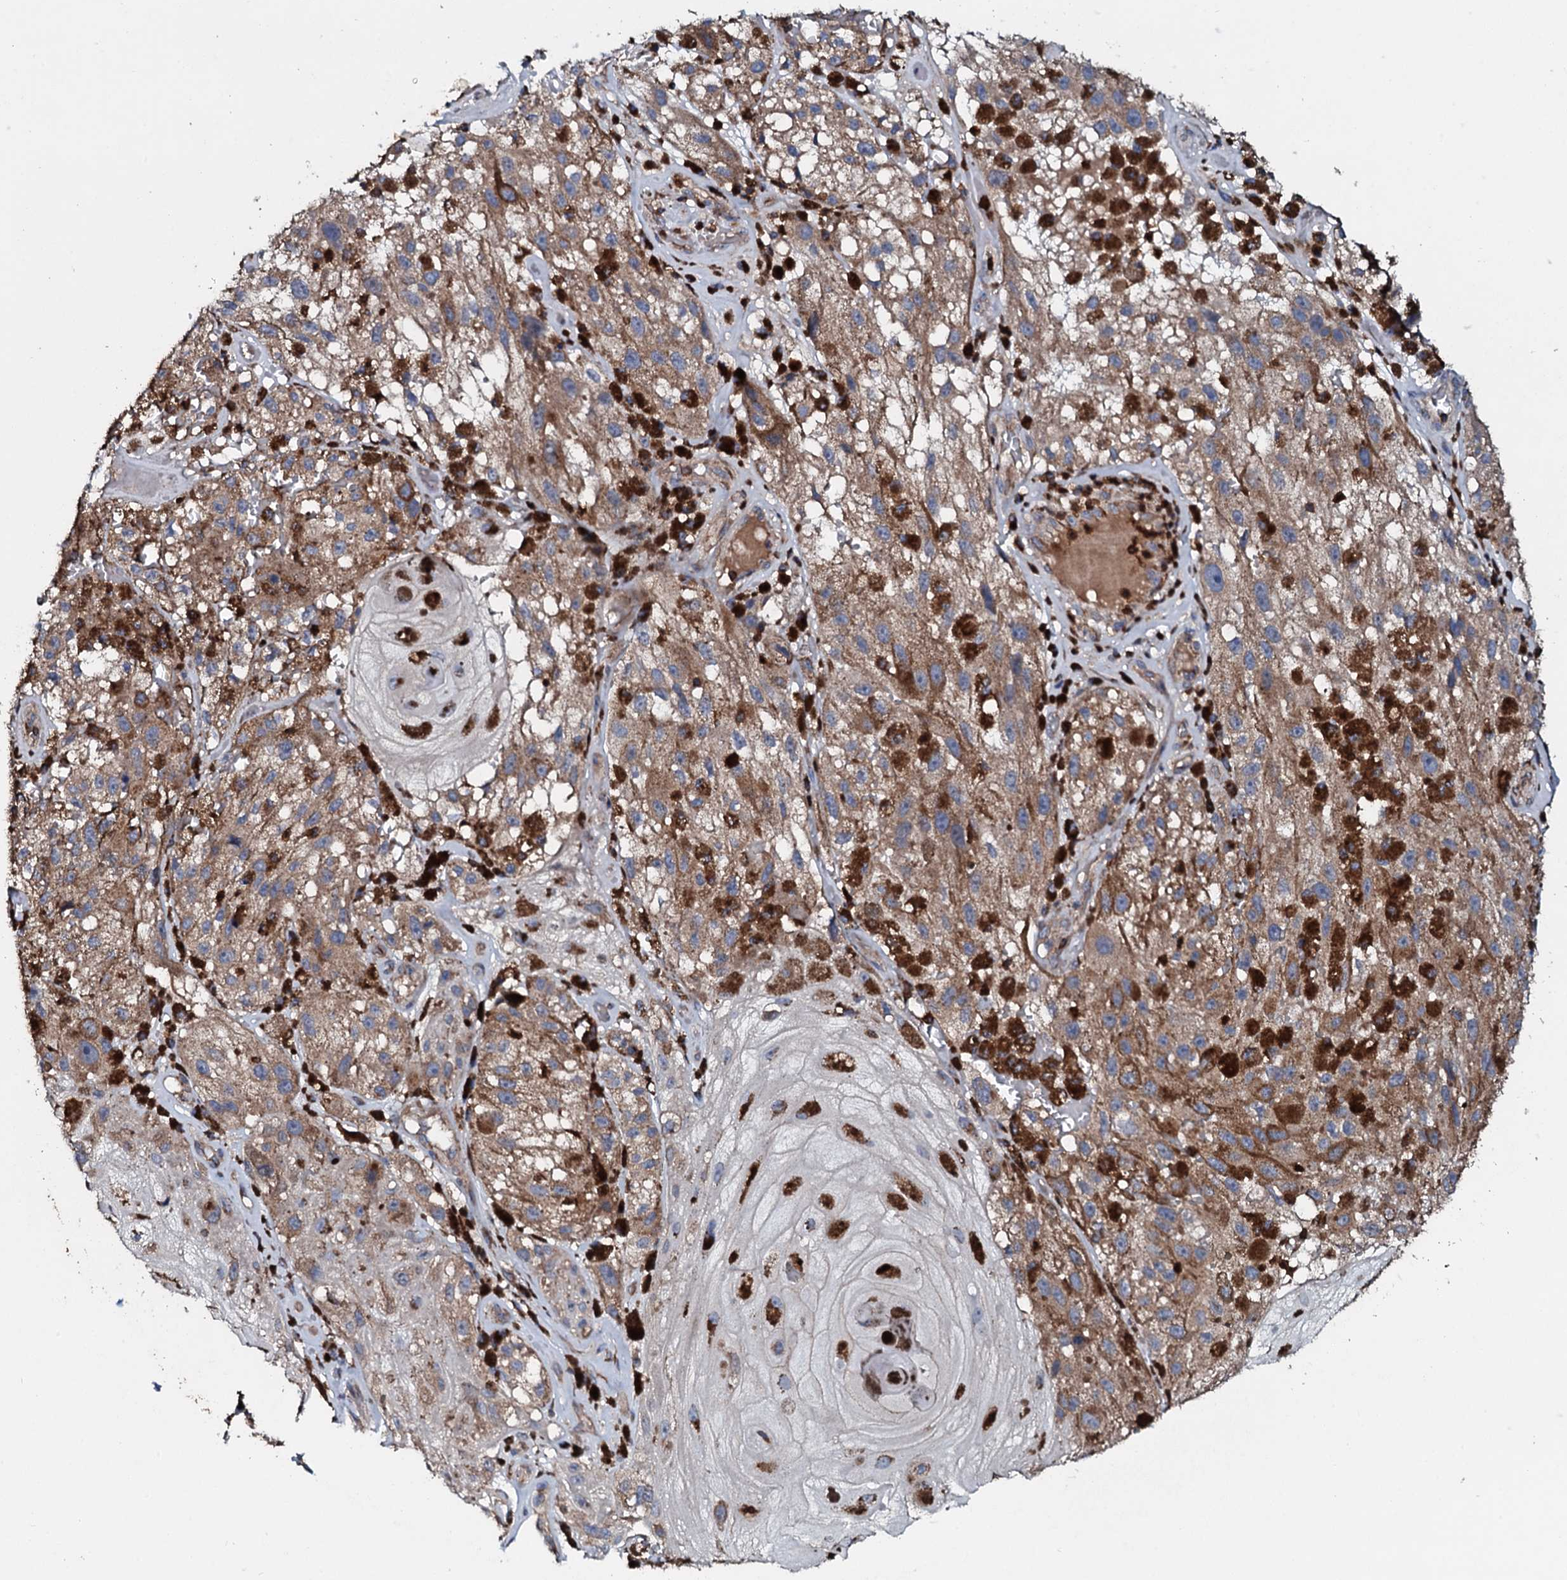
{"staining": {"intensity": "moderate", "quantity": ">75%", "location": "cytoplasmic/membranous"}, "tissue": "melanoma", "cell_type": "Tumor cells", "image_type": "cancer", "snomed": [{"axis": "morphology", "description": "Malignant melanoma, NOS"}, {"axis": "topography", "description": "Skin"}], "caption": "Immunohistochemistry (DAB (3,3'-diaminobenzidine)) staining of melanoma reveals moderate cytoplasmic/membranous protein positivity in about >75% of tumor cells. Nuclei are stained in blue.", "gene": "GRK2", "patient": {"sex": "male", "age": 88}}